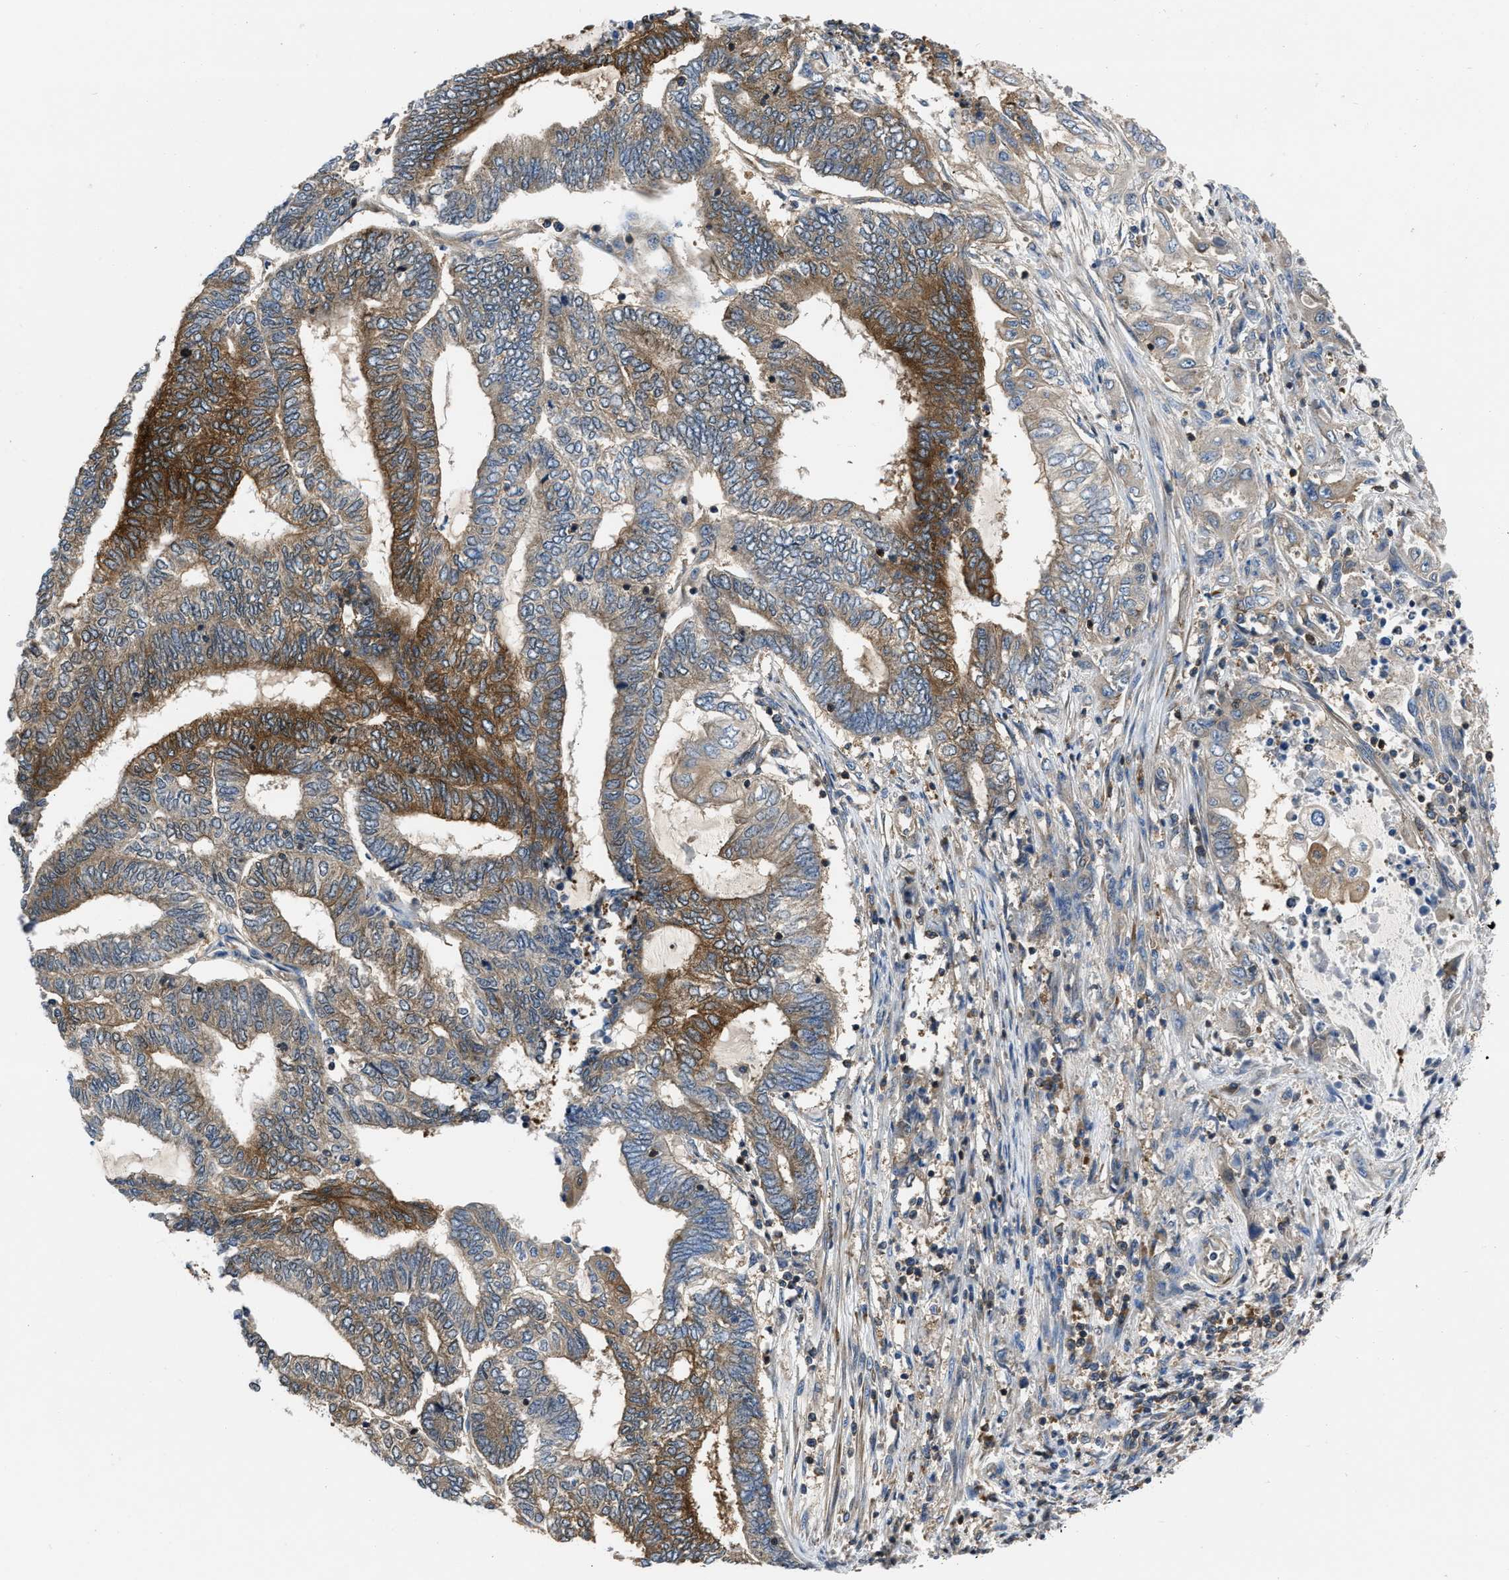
{"staining": {"intensity": "strong", "quantity": "25%-75%", "location": "cytoplasmic/membranous"}, "tissue": "endometrial cancer", "cell_type": "Tumor cells", "image_type": "cancer", "snomed": [{"axis": "morphology", "description": "Adenocarcinoma, NOS"}, {"axis": "topography", "description": "Uterus"}, {"axis": "topography", "description": "Endometrium"}], "caption": "Protein analysis of endometrial cancer tissue demonstrates strong cytoplasmic/membranous positivity in approximately 25%-75% of tumor cells. The staining is performed using DAB (3,3'-diaminobenzidine) brown chromogen to label protein expression. The nuclei are counter-stained blue using hematoxylin.", "gene": "YARS1", "patient": {"sex": "female", "age": 70}}